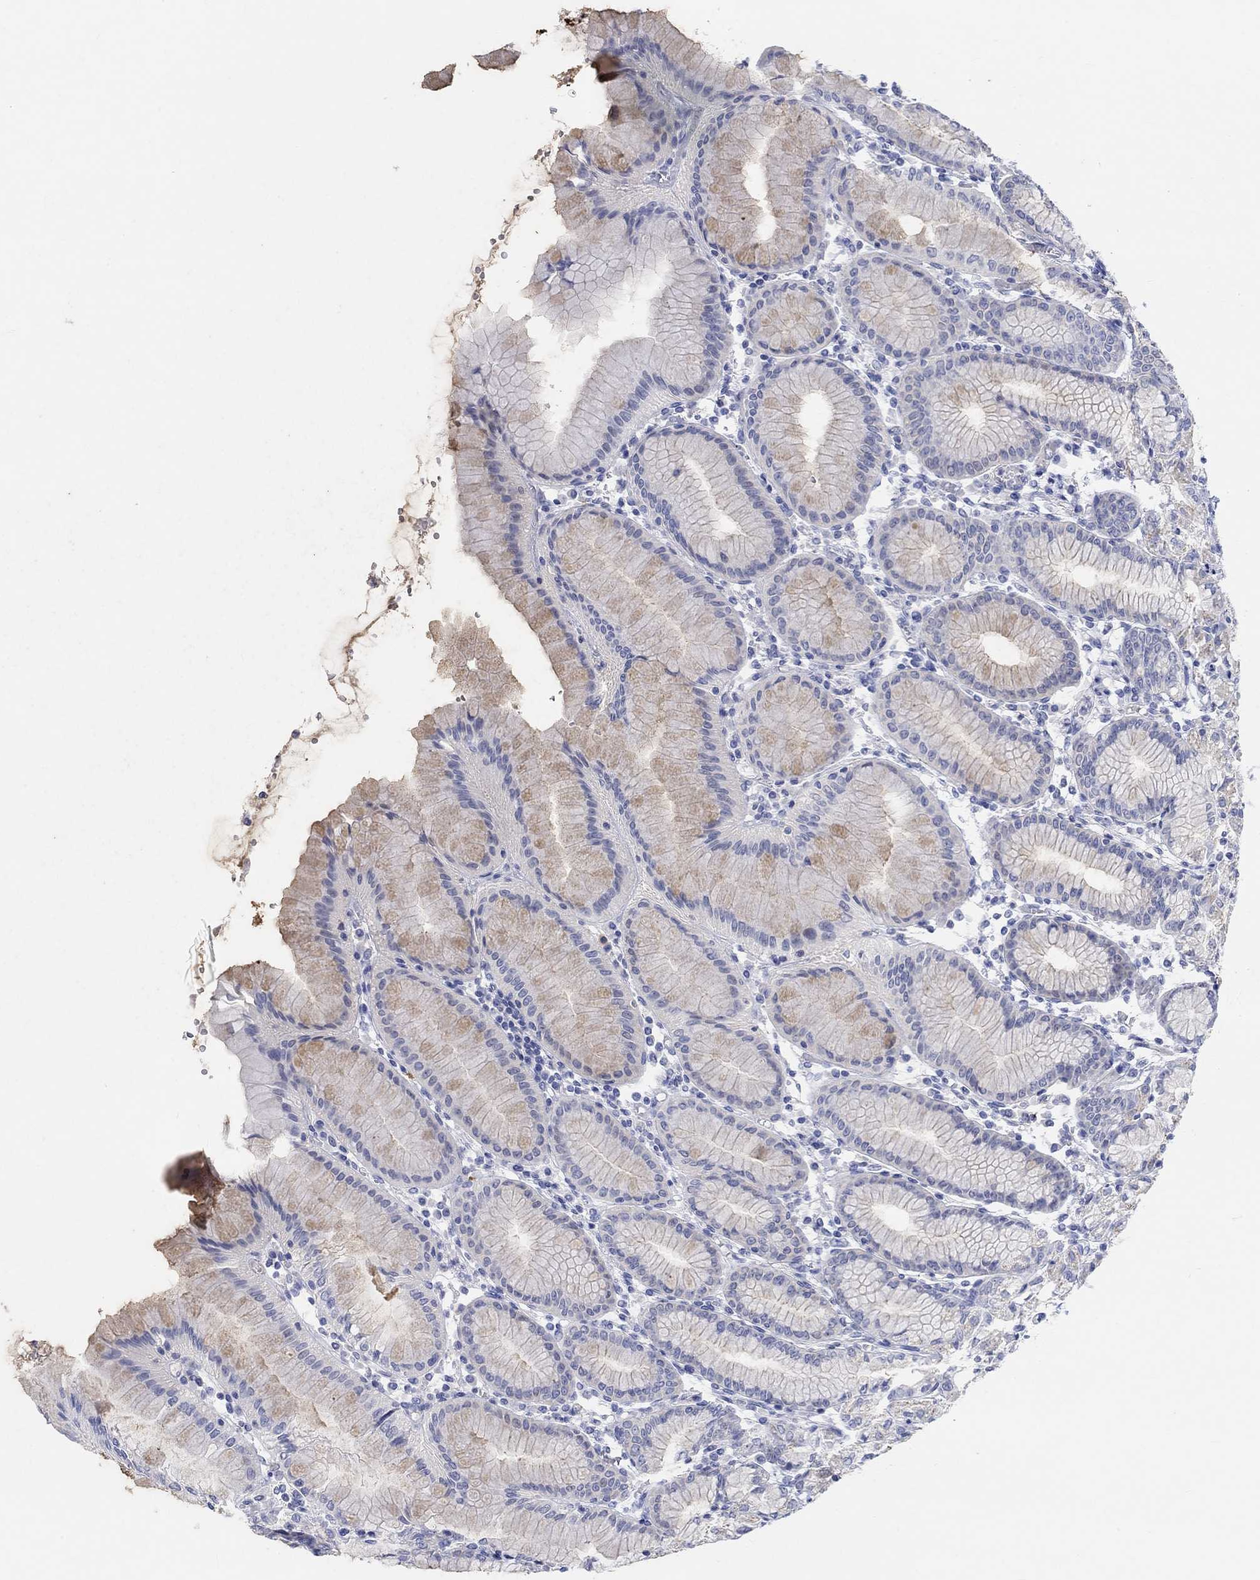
{"staining": {"intensity": "moderate", "quantity": "<25%", "location": "cytoplasmic/membranous"}, "tissue": "stomach", "cell_type": "Glandular cells", "image_type": "normal", "snomed": [{"axis": "morphology", "description": "Normal tissue, NOS"}, {"axis": "topography", "description": "Skeletal muscle"}, {"axis": "topography", "description": "Stomach"}], "caption": "This micrograph reveals unremarkable stomach stained with immunohistochemistry (IHC) to label a protein in brown. The cytoplasmic/membranous of glandular cells show moderate positivity for the protein. Nuclei are counter-stained blue.", "gene": "NAV3", "patient": {"sex": "female", "age": 57}}